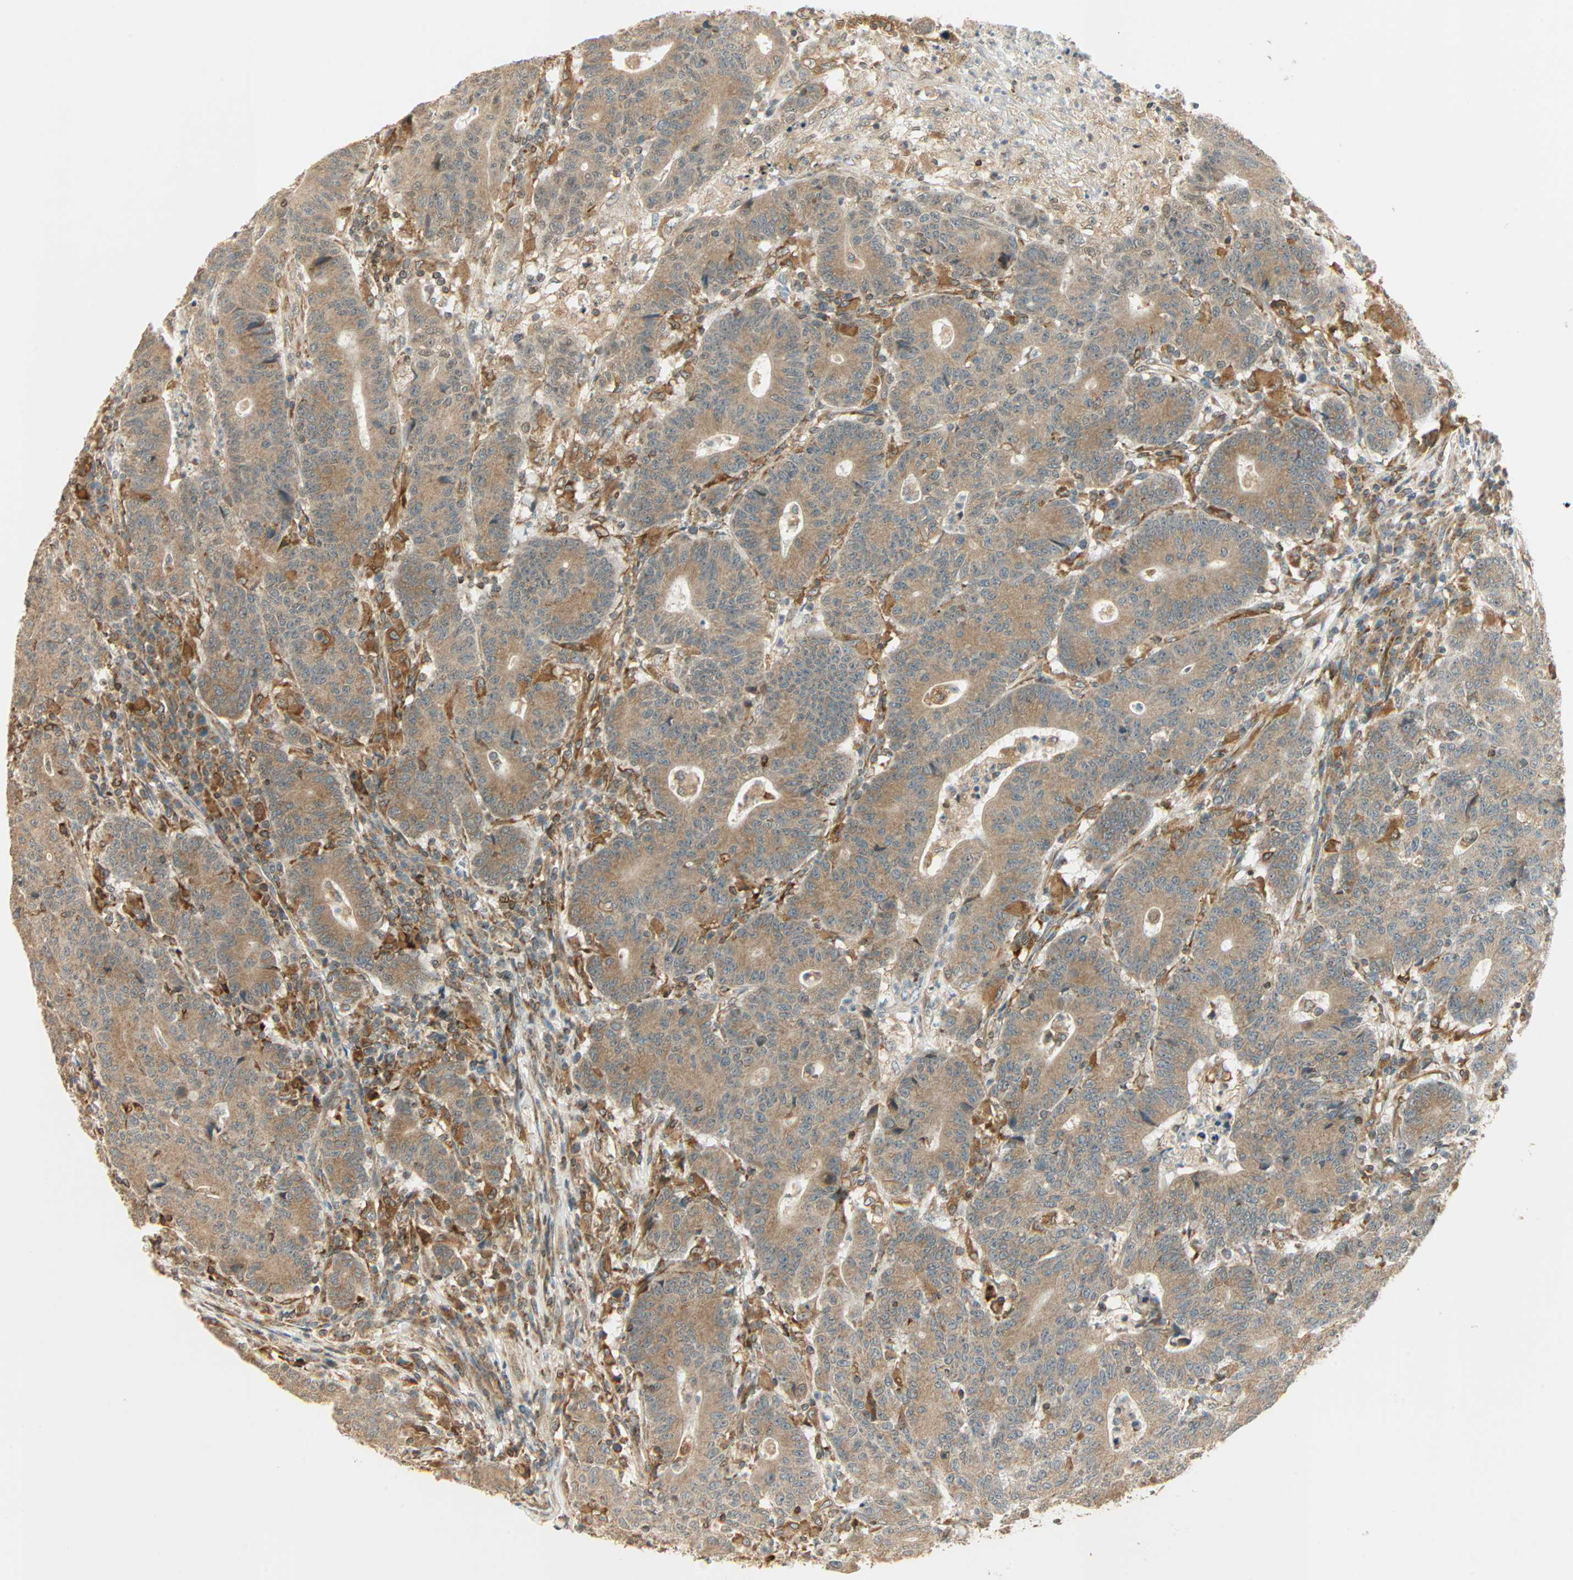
{"staining": {"intensity": "moderate", "quantity": ">75%", "location": "cytoplasmic/membranous"}, "tissue": "colorectal cancer", "cell_type": "Tumor cells", "image_type": "cancer", "snomed": [{"axis": "morphology", "description": "Normal tissue, NOS"}, {"axis": "morphology", "description": "Adenocarcinoma, NOS"}, {"axis": "topography", "description": "Colon"}], "caption": "A brown stain shows moderate cytoplasmic/membranous positivity of a protein in human adenocarcinoma (colorectal) tumor cells.", "gene": "PNPLA6", "patient": {"sex": "female", "age": 75}}